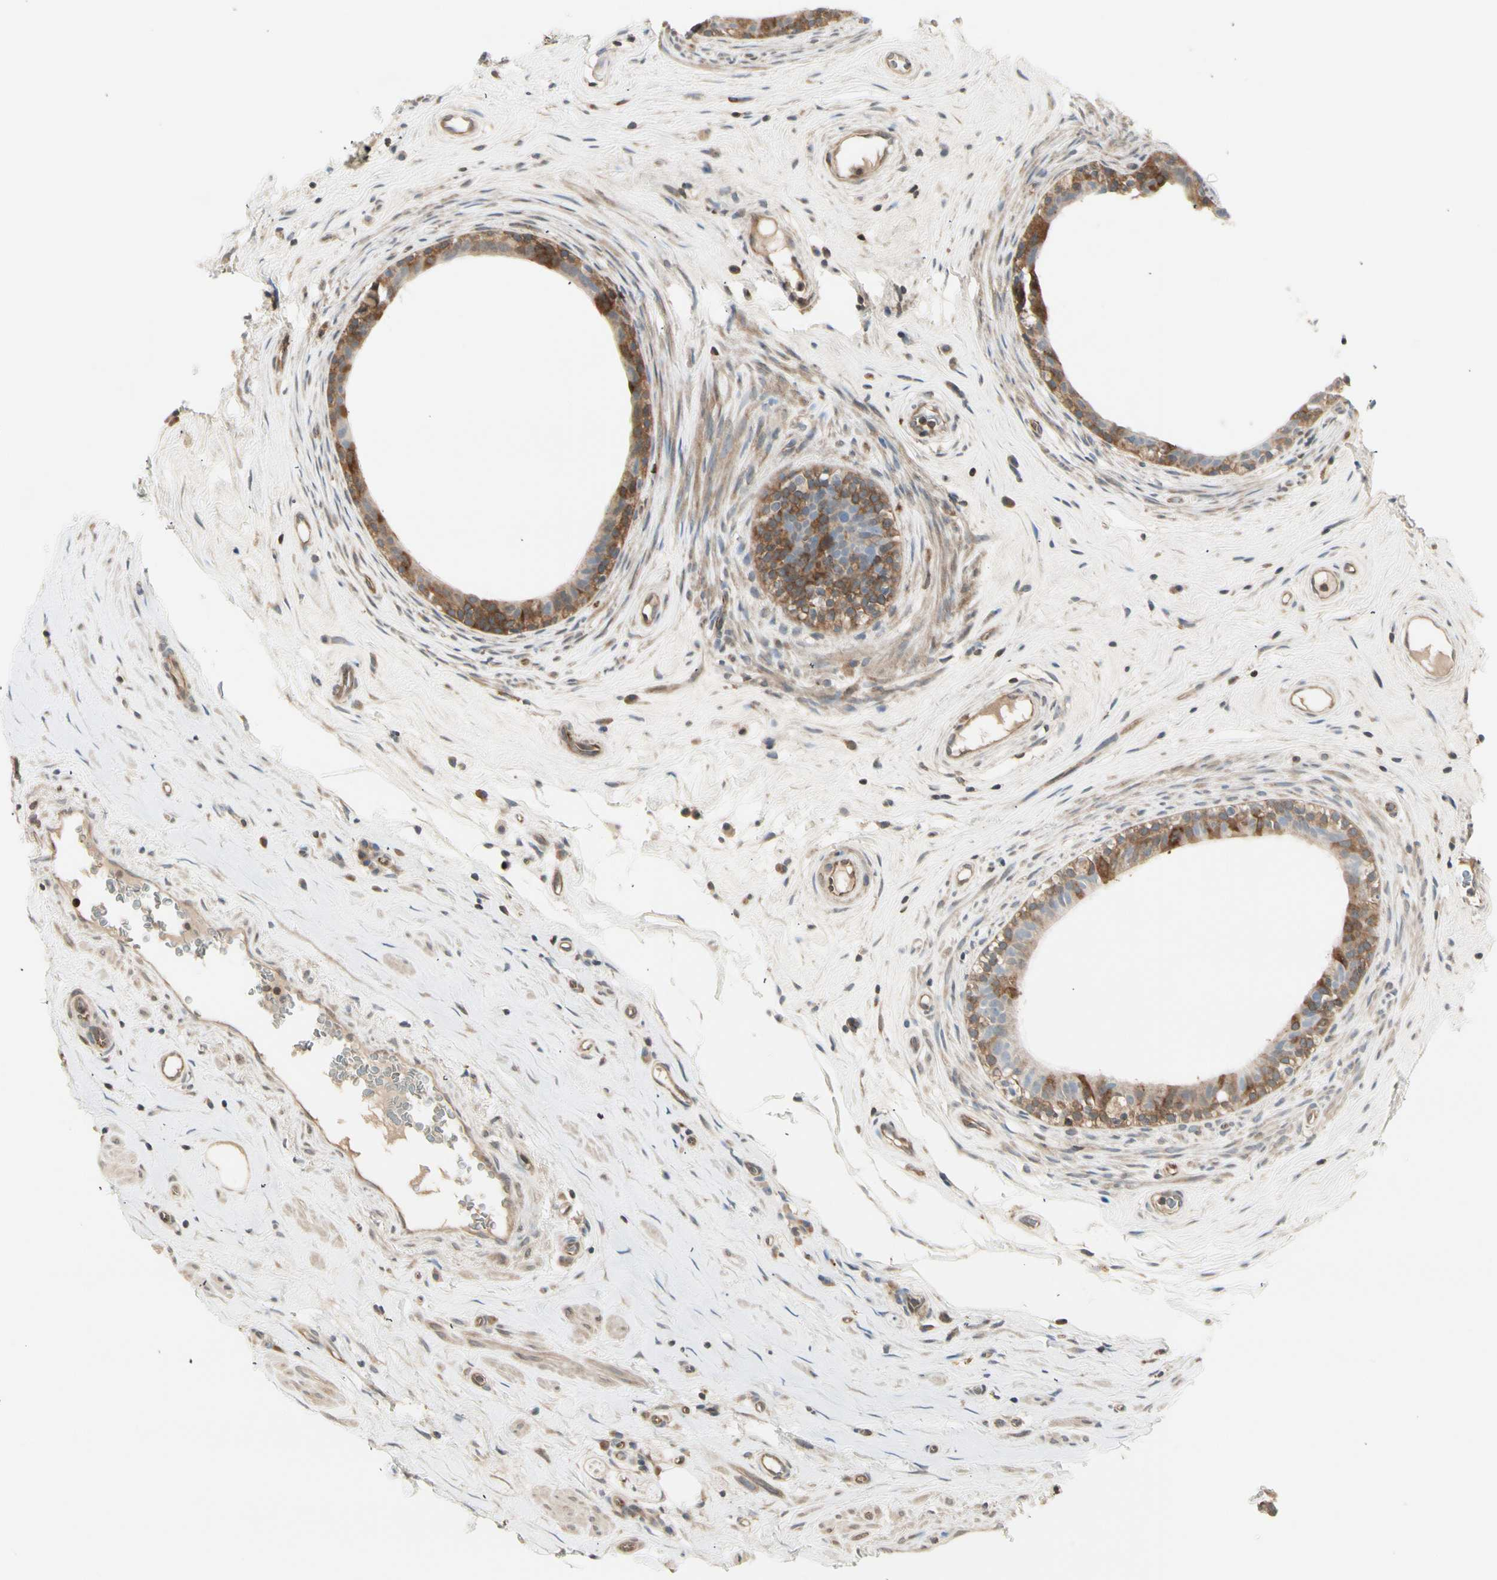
{"staining": {"intensity": "strong", "quantity": ">75%", "location": "cytoplasmic/membranous"}, "tissue": "epididymis", "cell_type": "Glandular cells", "image_type": "normal", "snomed": [{"axis": "morphology", "description": "Normal tissue, NOS"}, {"axis": "morphology", "description": "Inflammation, NOS"}, {"axis": "topography", "description": "Epididymis"}], "caption": "Approximately >75% of glandular cells in unremarkable human epididymis display strong cytoplasmic/membranous protein positivity as visualized by brown immunohistochemical staining.", "gene": "OXSR1", "patient": {"sex": "male", "age": 84}}